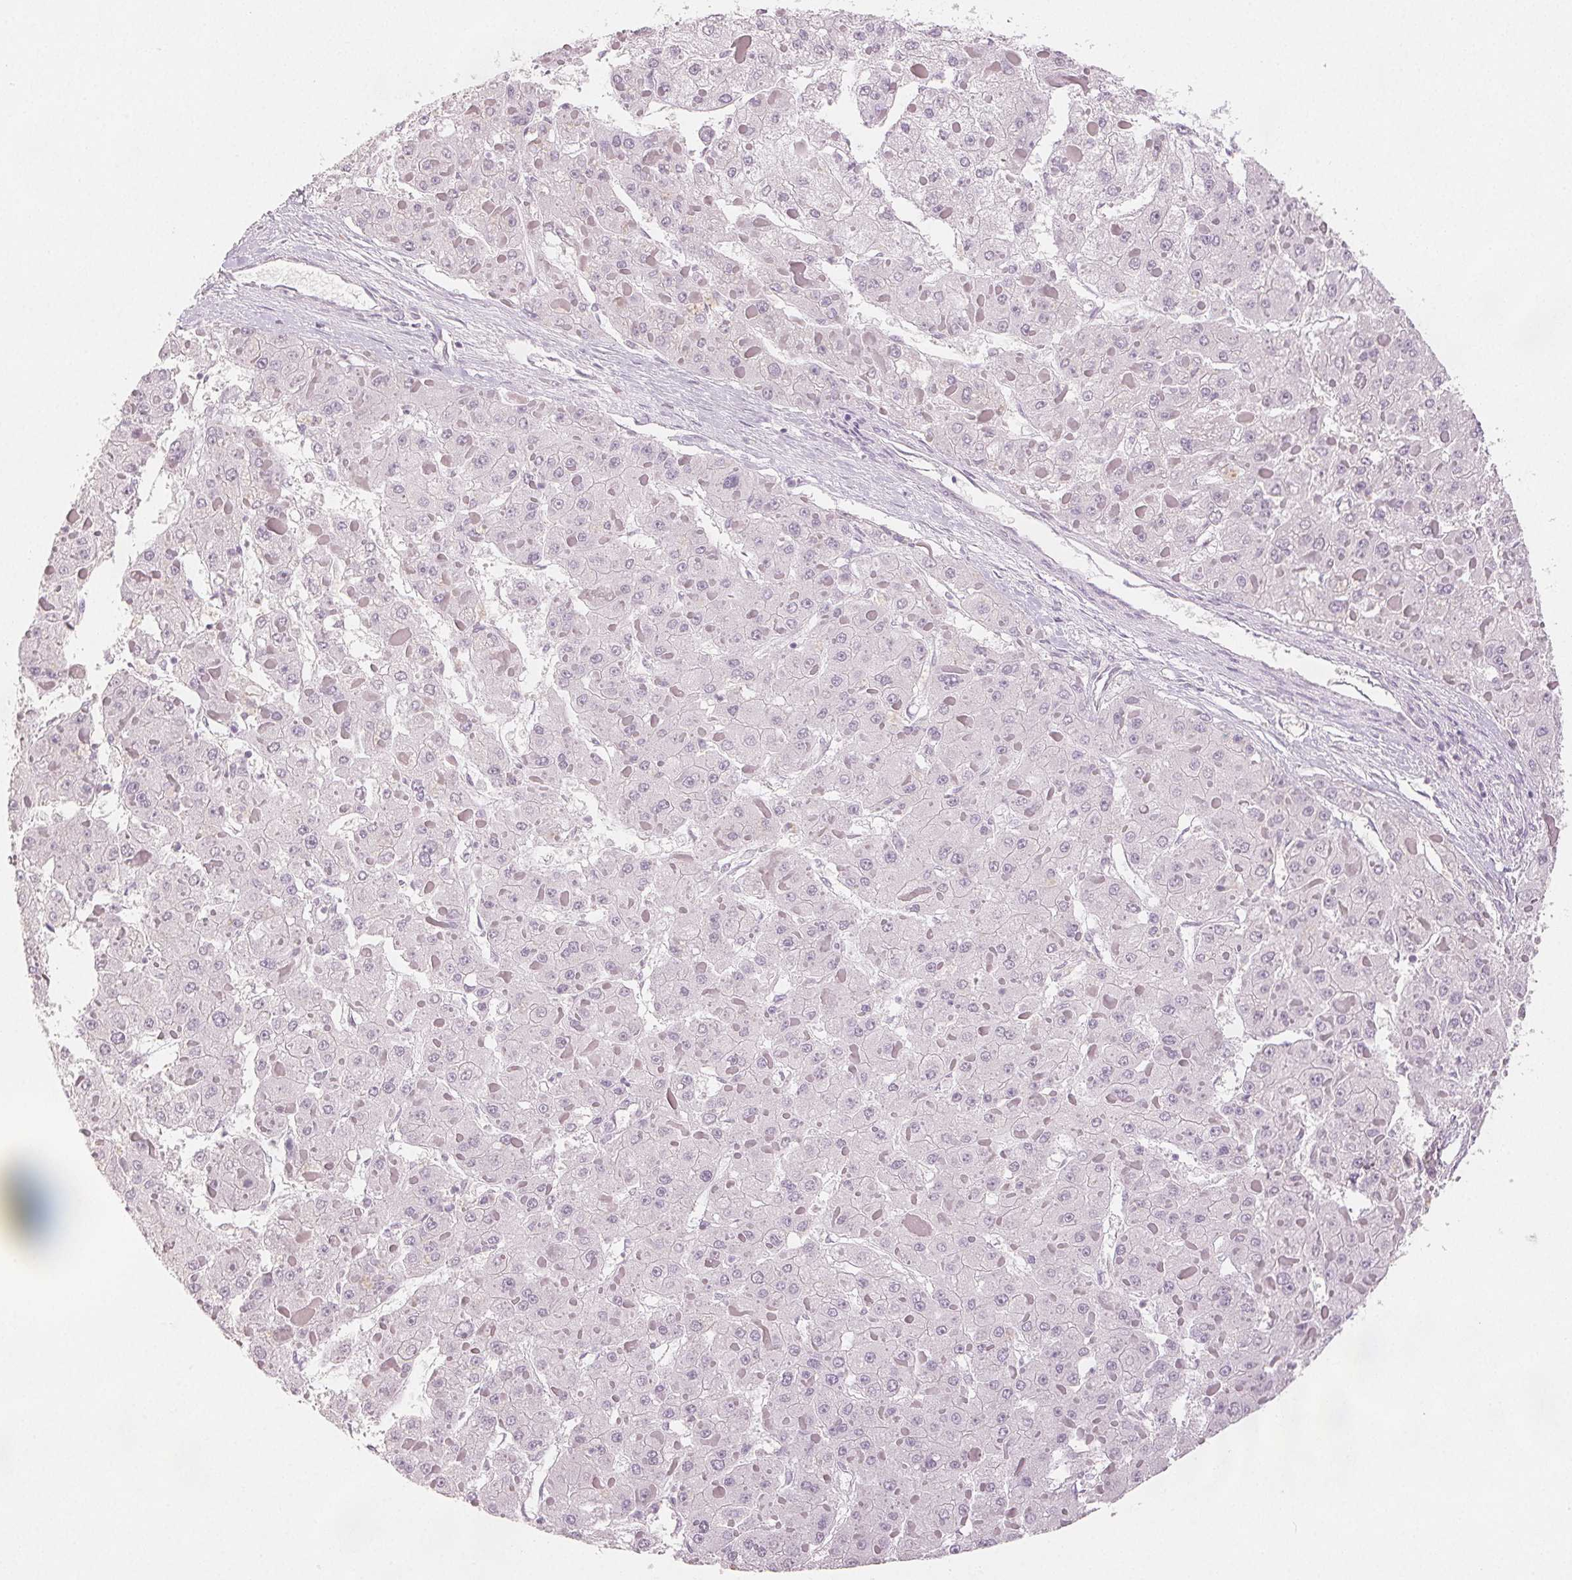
{"staining": {"intensity": "negative", "quantity": "none", "location": "none"}, "tissue": "liver cancer", "cell_type": "Tumor cells", "image_type": "cancer", "snomed": [{"axis": "morphology", "description": "Carcinoma, Hepatocellular, NOS"}, {"axis": "topography", "description": "Liver"}], "caption": "Tumor cells are negative for brown protein staining in liver cancer. (DAB (3,3'-diaminobenzidine) IHC, high magnification).", "gene": "SCGN", "patient": {"sex": "female", "age": 73}}